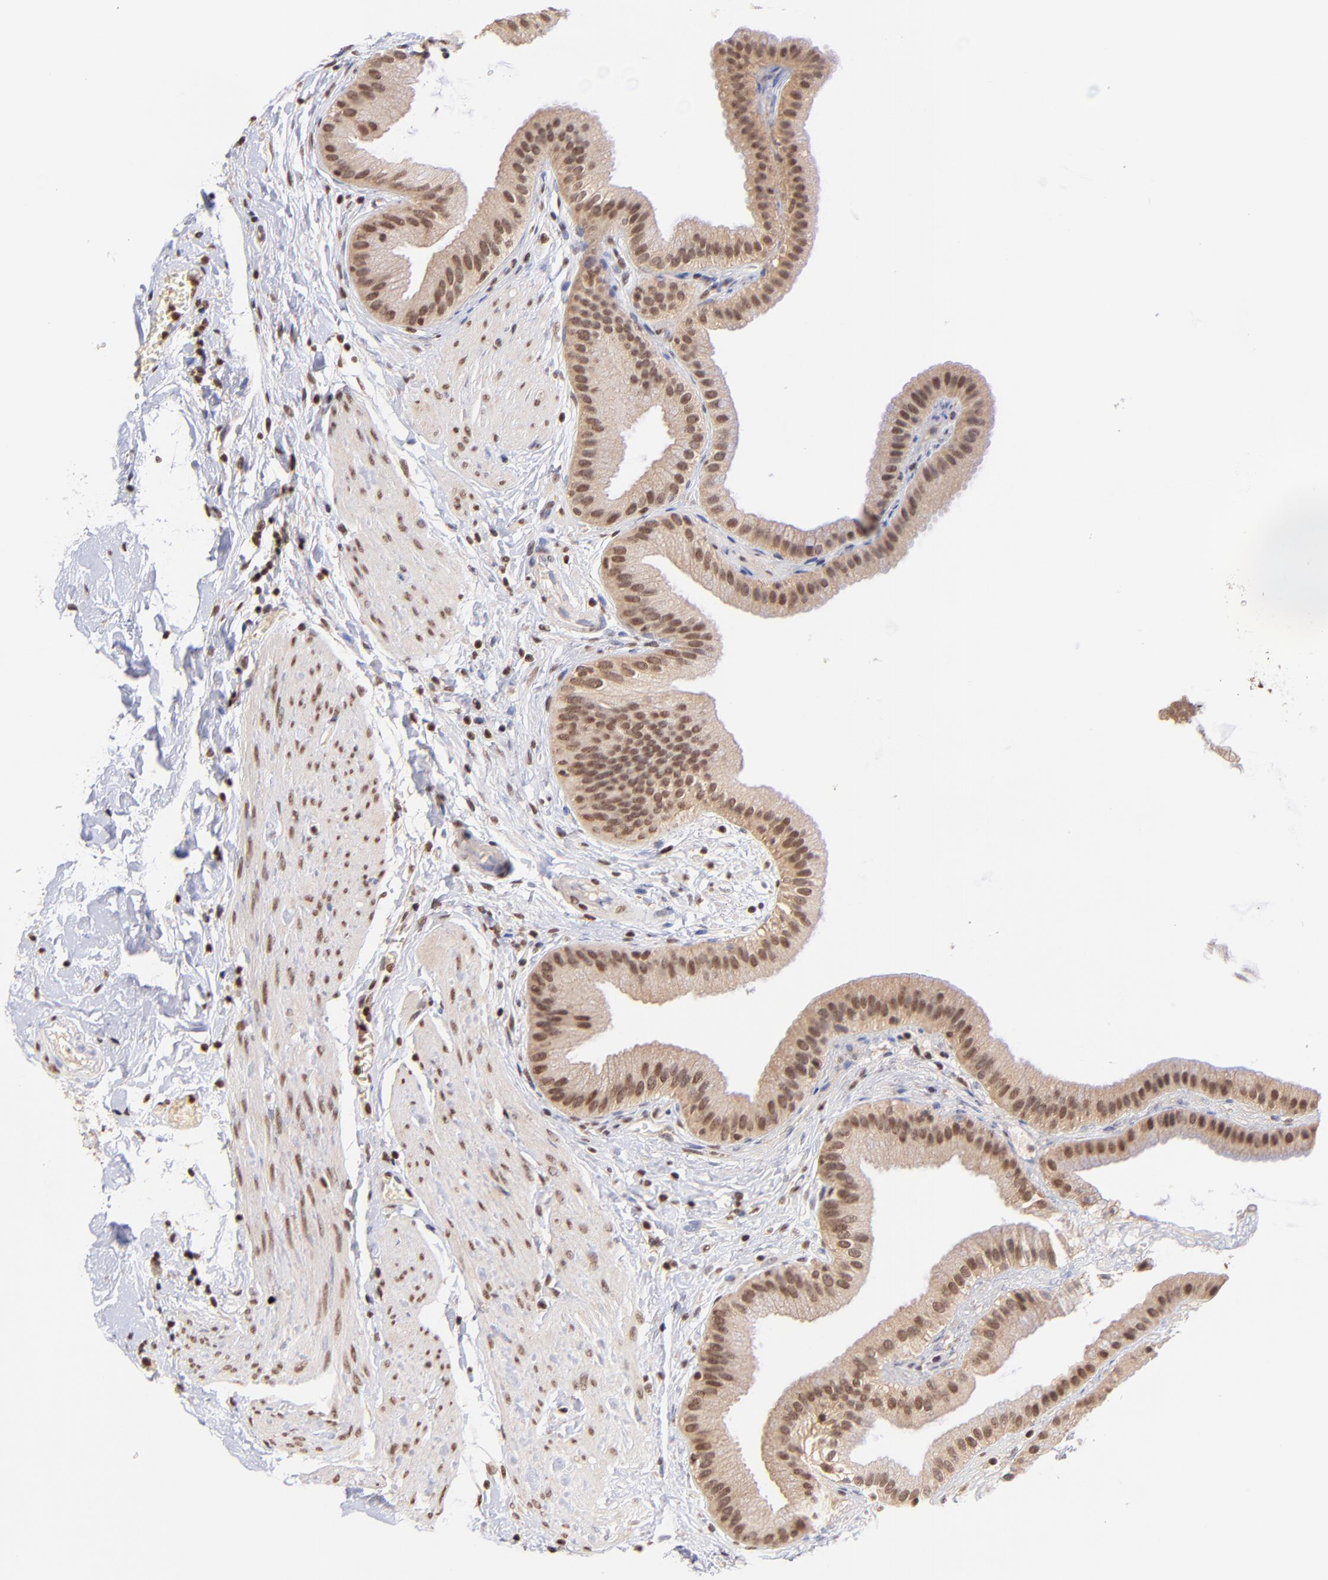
{"staining": {"intensity": "moderate", "quantity": ">75%", "location": "cytoplasmic/membranous,nuclear"}, "tissue": "gallbladder", "cell_type": "Glandular cells", "image_type": "normal", "snomed": [{"axis": "morphology", "description": "Normal tissue, NOS"}, {"axis": "topography", "description": "Gallbladder"}], "caption": "Gallbladder stained with immunohistochemistry (IHC) shows moderate cytoplasmic/membranous,nuclear staining in approximately >75% of glandular cells. Ihc stains the protein of interest in brown and the nuclei are stained blue.", "gene": "WDR25", "patient": {"sex": "female", "age": 63}}